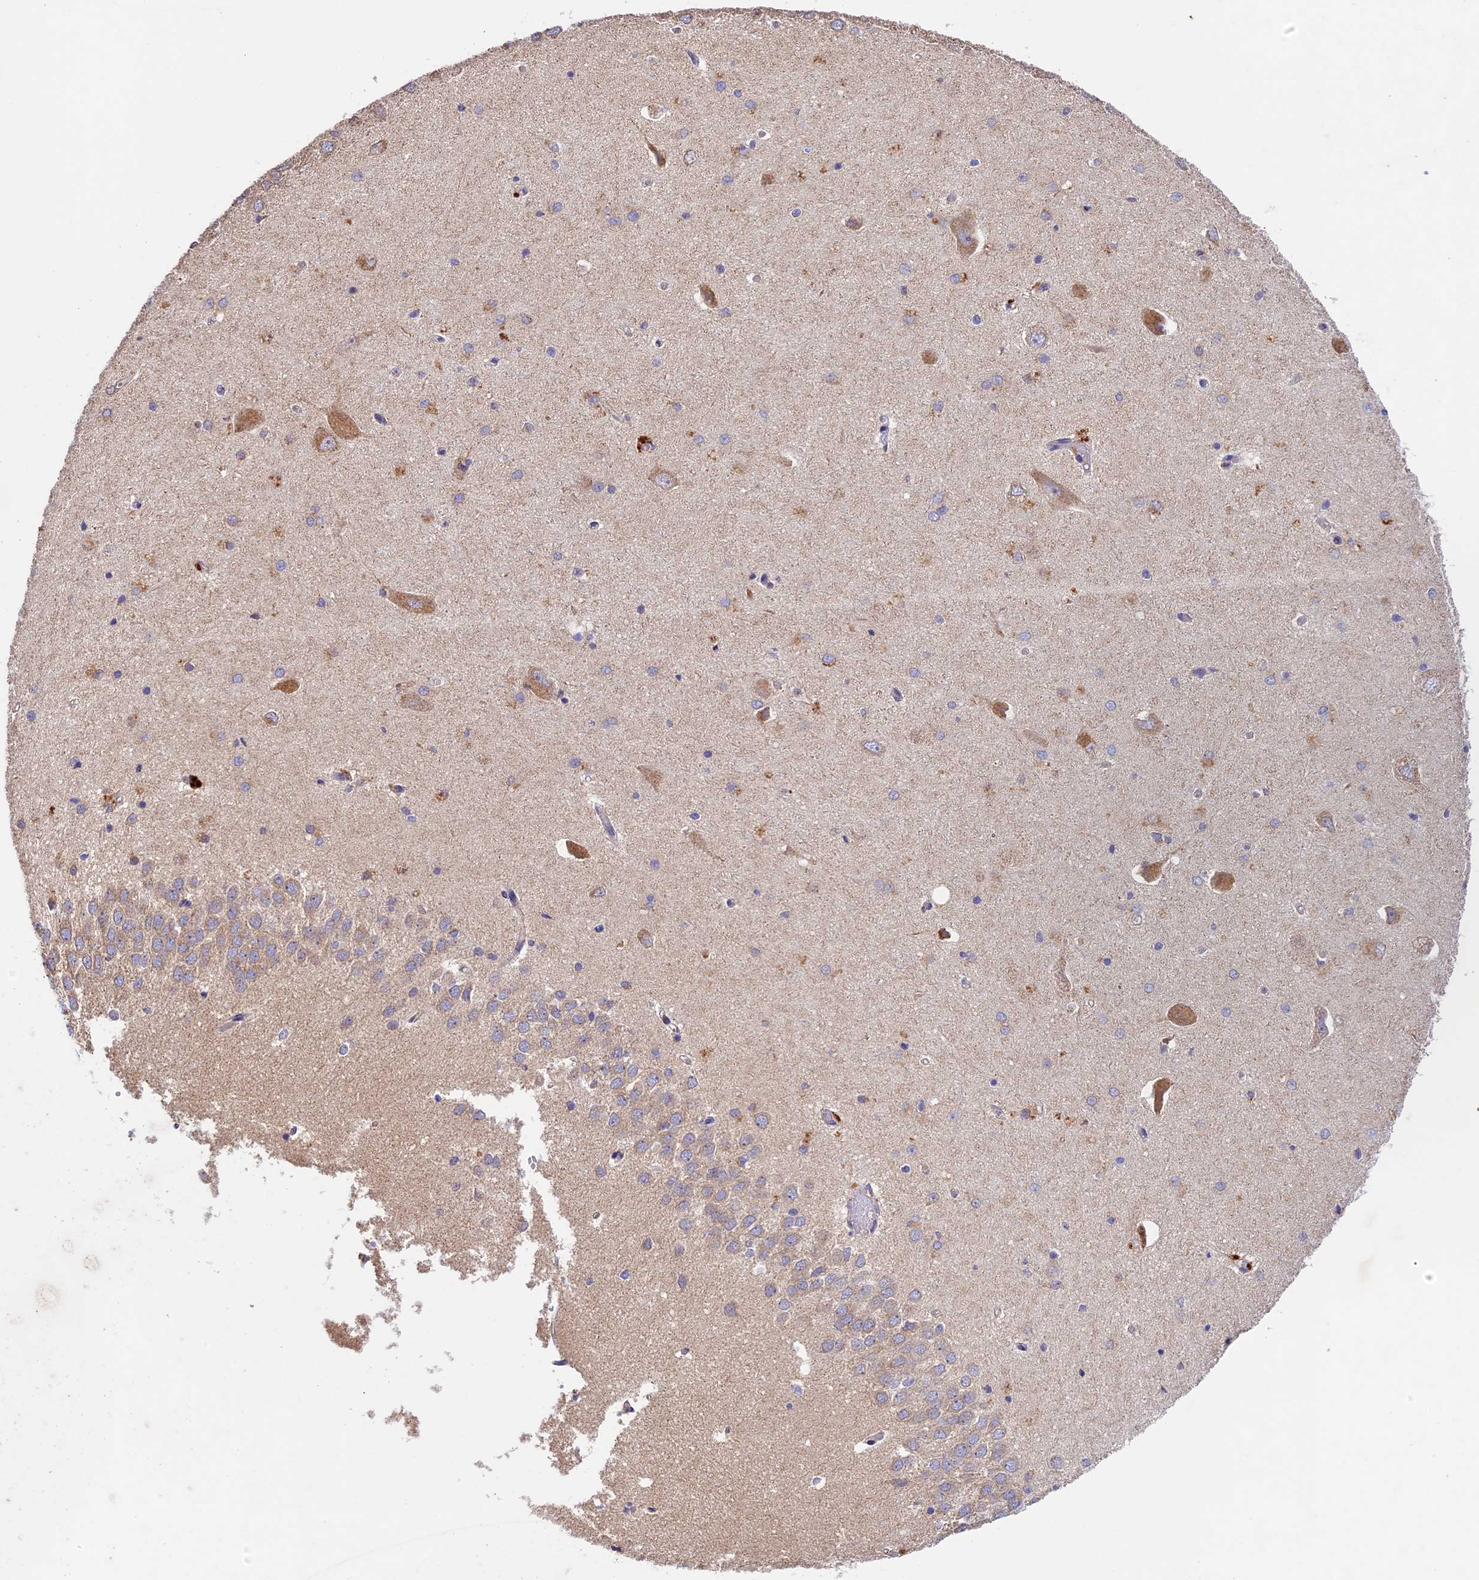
{"staining": {"intensity": "weak", "quantity": "<25%", "location": "cytoplasmic/membranous"}, "tissue": "hippocampus", "cell_type": "Glial cells", "image_type": "normal", "snomed": [{"axis": "morphology", "description": "Normal tissue, NOS"}, {"axis": "topography", "description": "Hippocampus"}], "caption": "Glial cells show no significant positivity in unremarkable hippocampus. (DAB IHC, high magnification).", "gene": "OCEL1", "patient": {"sex": "male", "age": 45}}